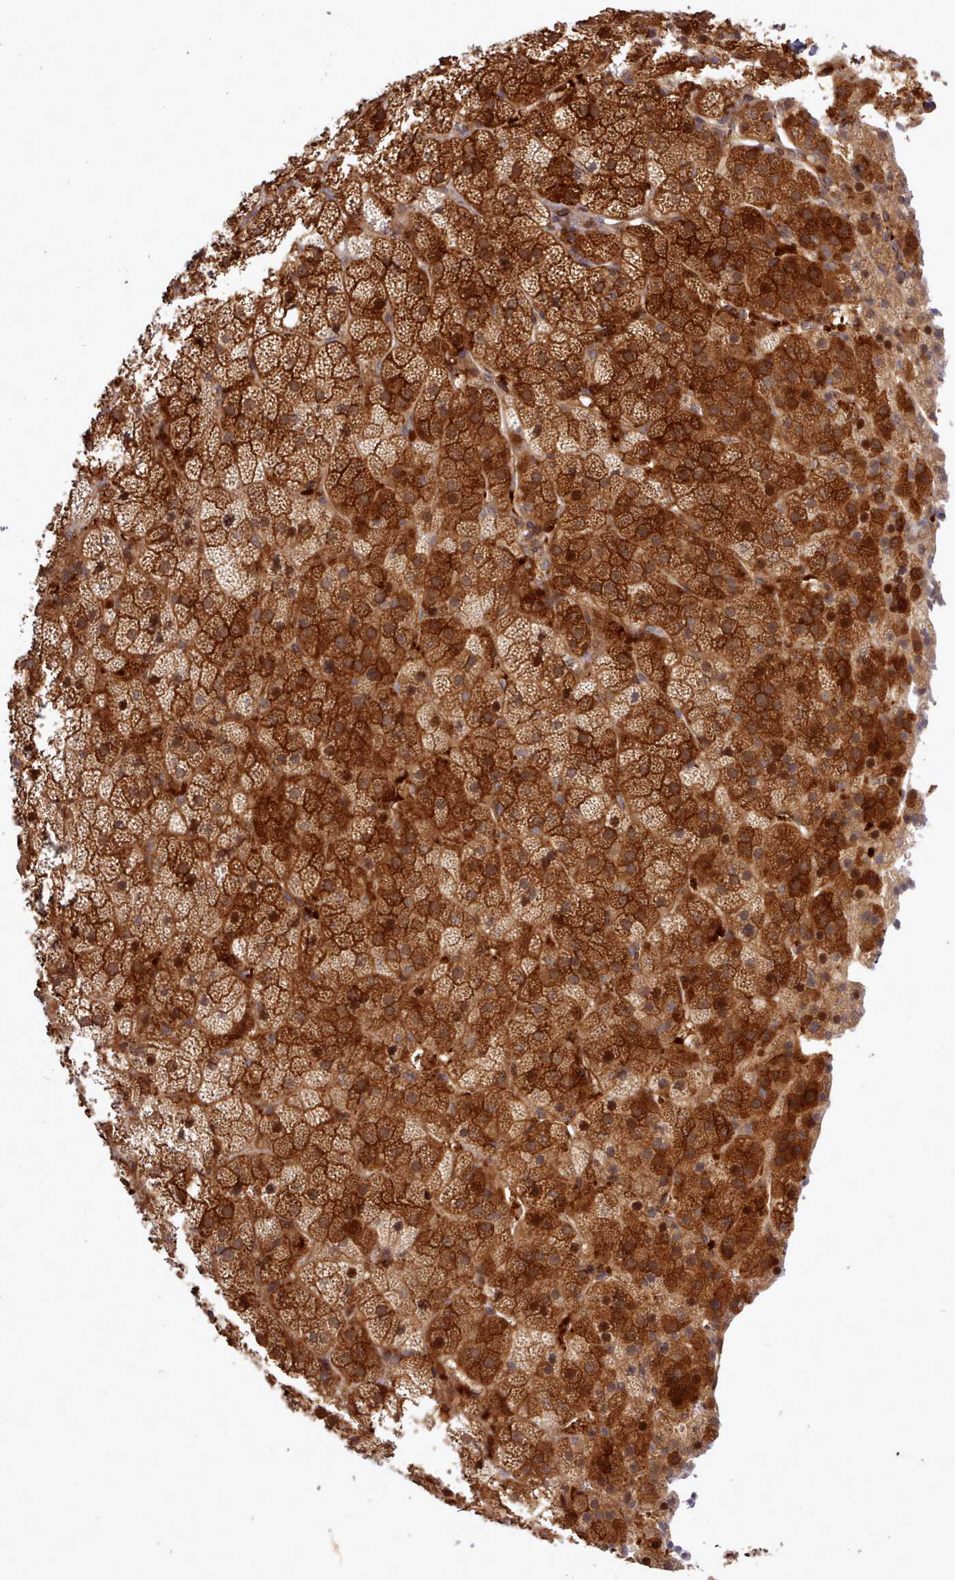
{"staining": {"intensity": "strong", "quantity": ">75%", "location": "cytoplasmic/membranous,nuclear"}, "tissue": "adrenal gland", "cell_type": "Glandular cells", "image_type": "normal", "snomed": [{"axis": "morphology", "description": "Normal tissue, NOS"}, {"axis": "topography", "description": "Adrenal gland"}], "caption": "Immunohistochemical staining of unremarkable human adrenal gland displays high levels of strong cytoplasmic/membranous,nuclear positivity in about >75% of glandular cells. (Brightfield microscopy of DAB IHC at high magnification).", "gene": "UBE2G1", "patient": {"sex": "female", "age": 70}}